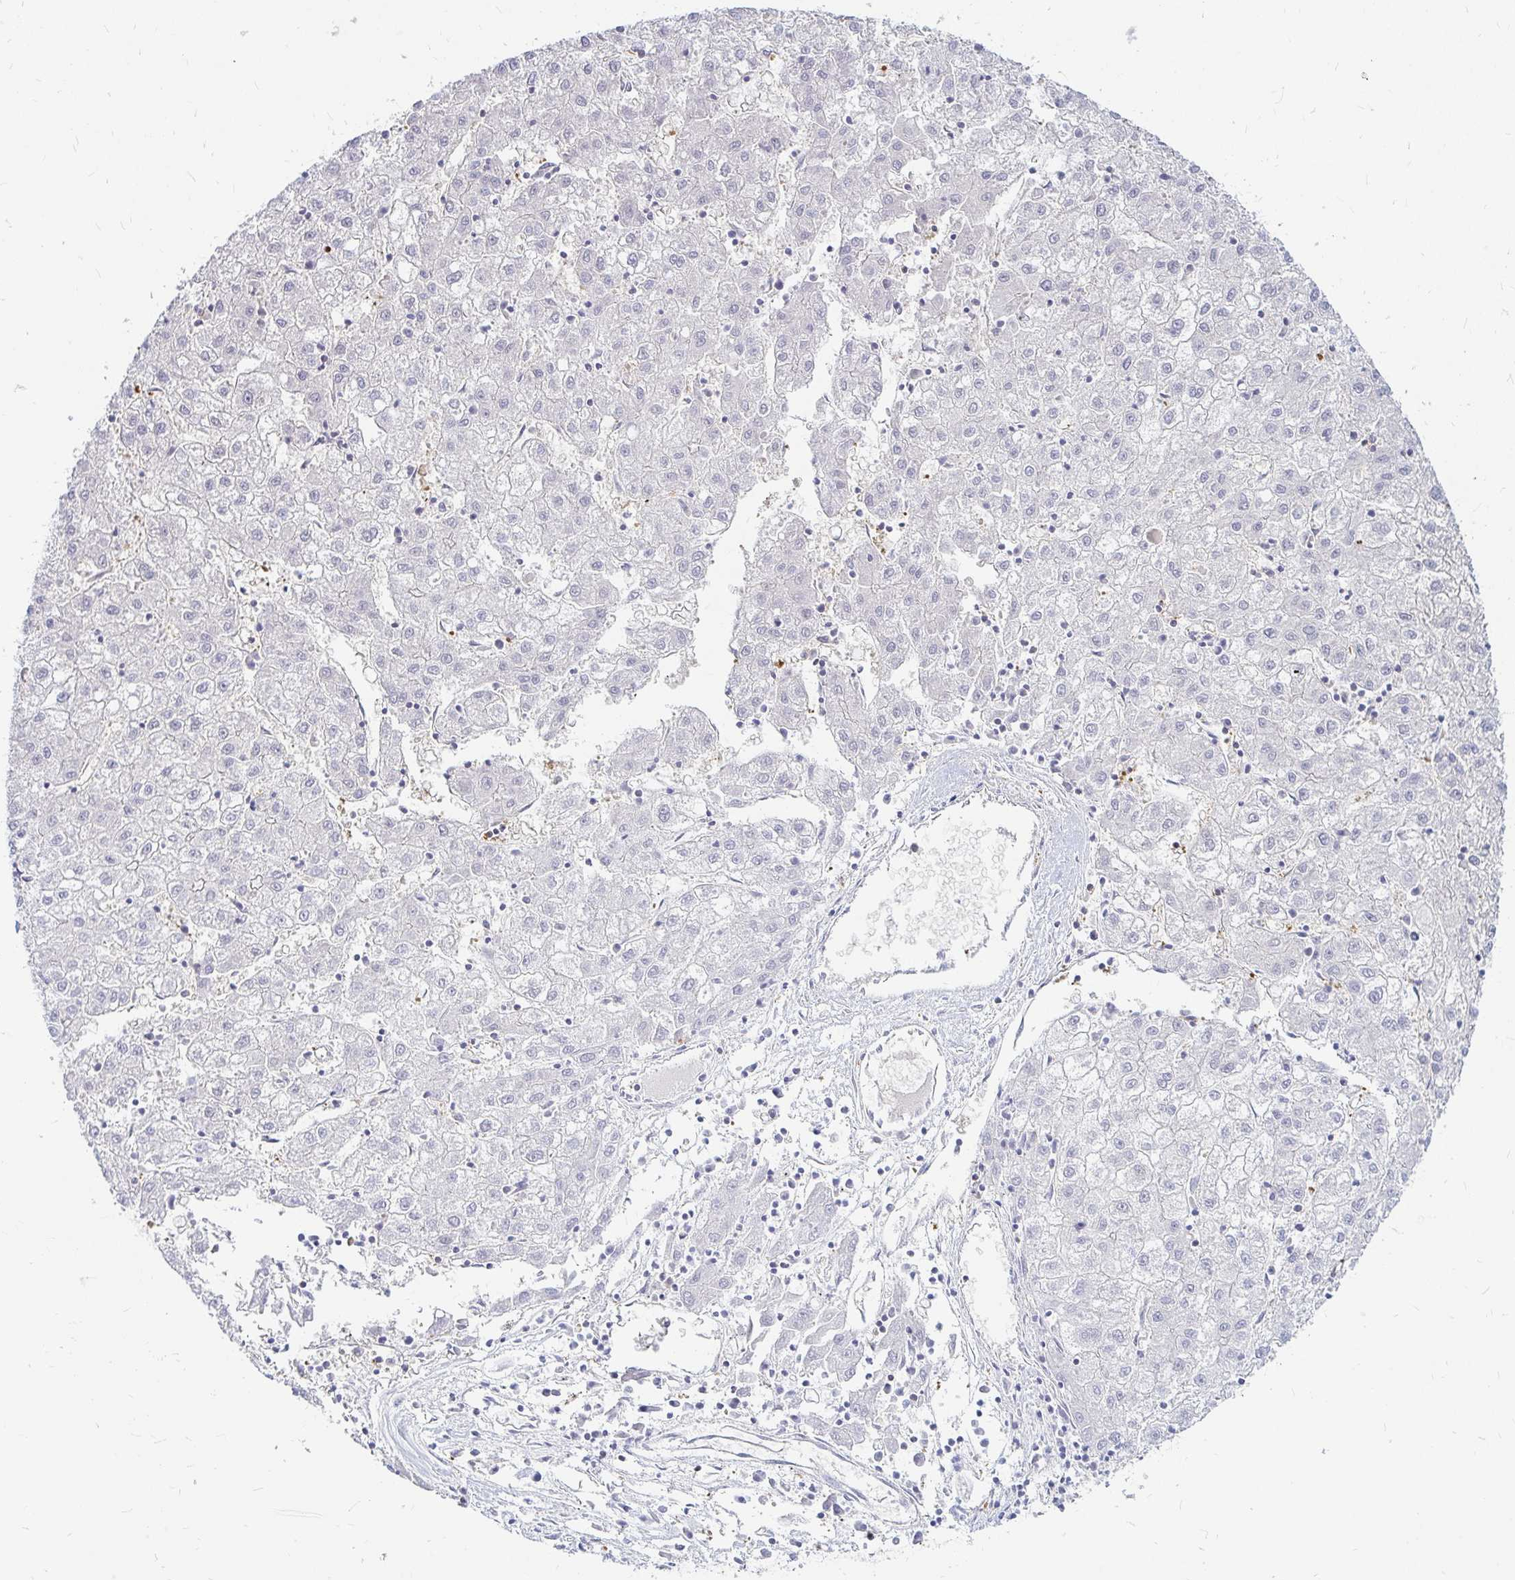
{"staining": {"intensity": "negative", "quantity": "none", "location": "none"}, "tissue": "liver cancer", "cell_type": "Tumor cells", "image_type": "cancer", "snomed": [{"axis": "morphology", "description": "Carcinoma, Hepatocellular, NOS"}, {"axis": "topography", "description": "Liver"}], "caption": "DAB immunohistochemical staining of liver hepatocellular carcinoma demonstrates no significant expression in tumor cells.", "gene": "CAST", "patient": {"sex": "male", "age": 72}}